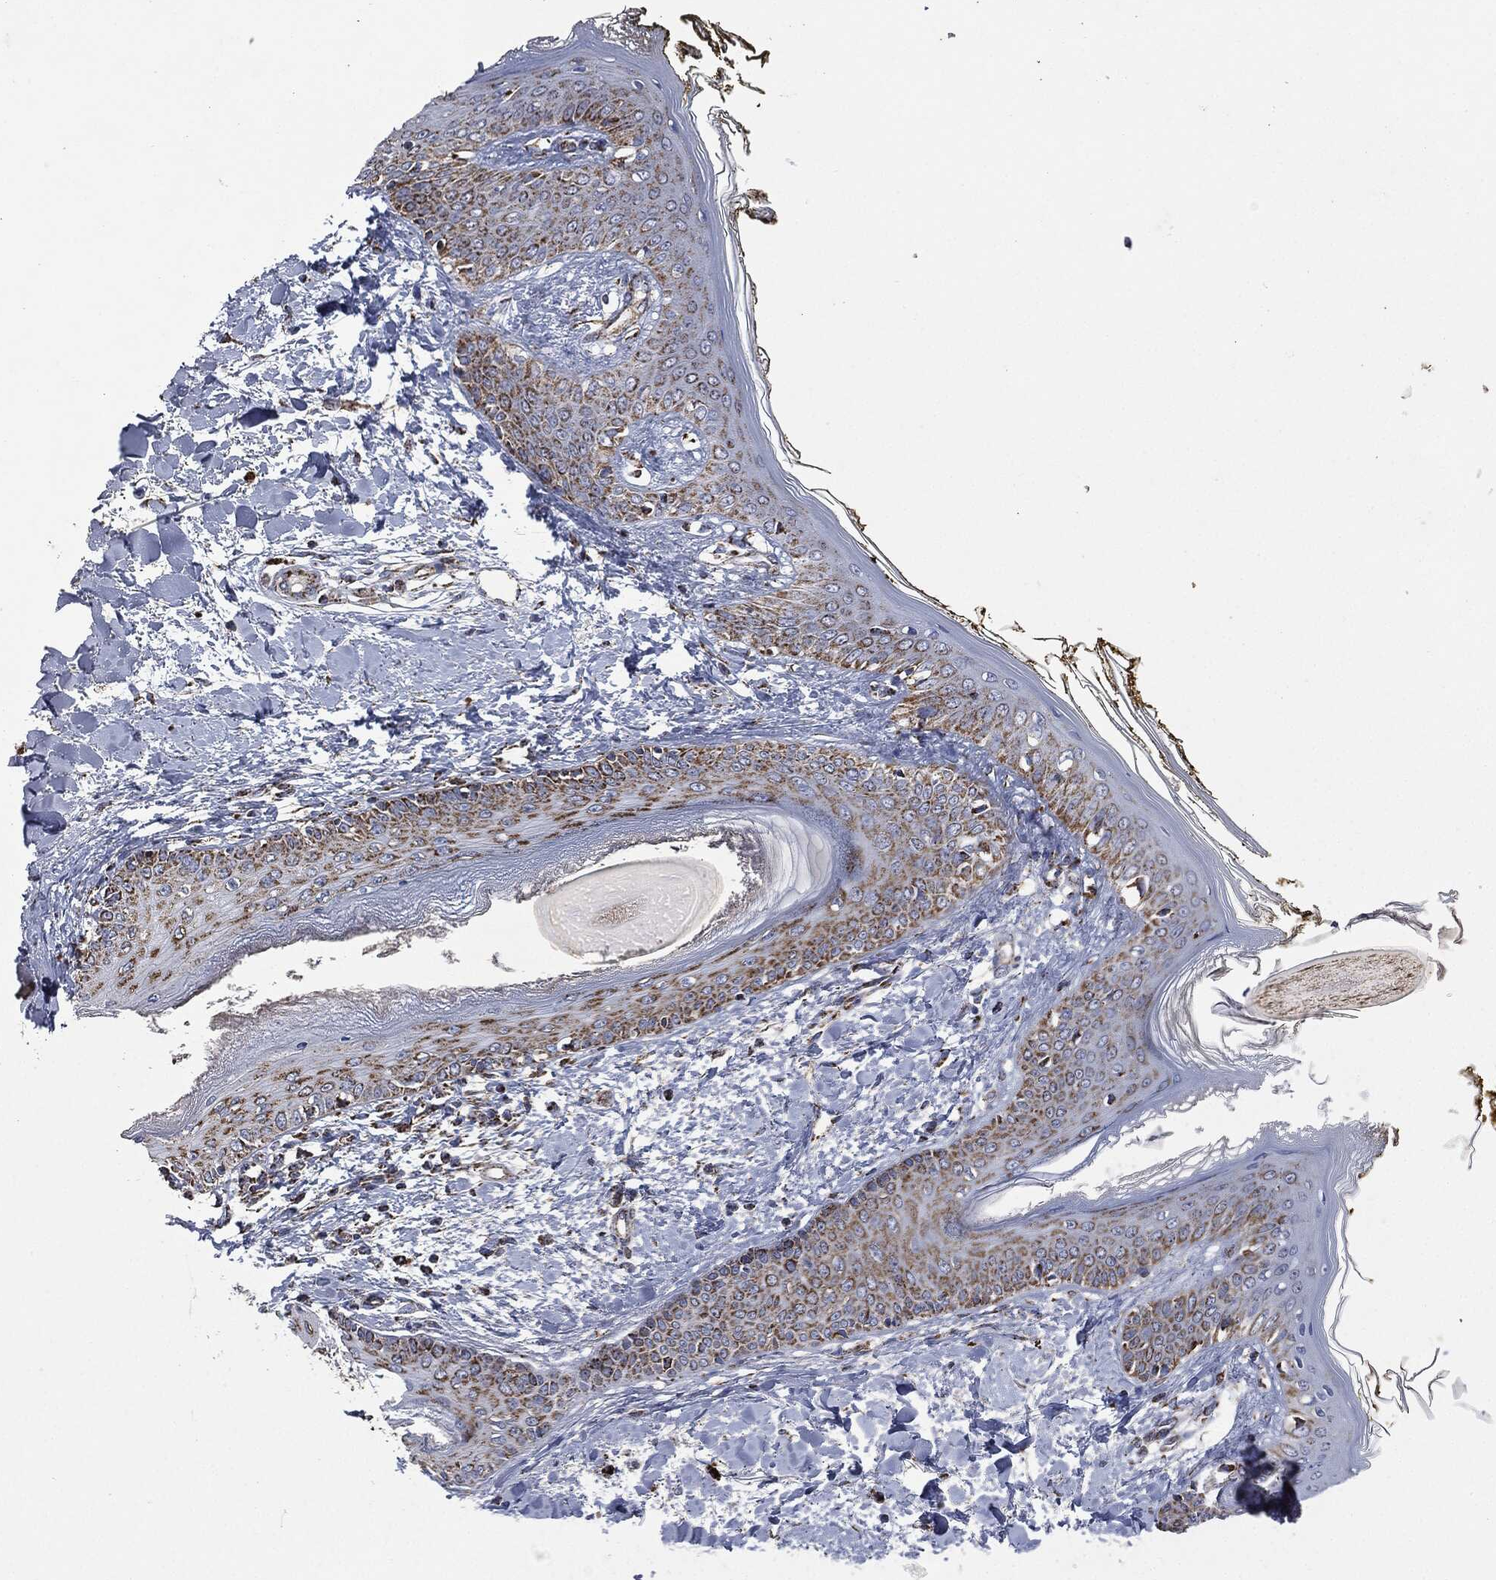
{"staining": {"intensity": "moderate", "quantity": "<25%", "location": "cytoplasmic/membranous"}, "tissue": "skin", "cell_type": "Fibroblasts", "image_type": "normal", "snomed": [{"axis": "morphology", "description": "Normal tissue, NOS"}, {"axis": "morphology", "description": "Malignant melanoma, NOS"}, {"axis": "topography", "description": "Skin"}], "caption": "DAB immunohistochemical staining of benign skin exhibits moderate cytoplasmic/membranous protein positivity in approximately <25% of fibroblasts. Using DAB (brown) and hematoxylin (blue) stains, captured at high magnification using brightfield microscopy.", "gene": "RYK", "patient": {"sex": "female", "age": 34}}